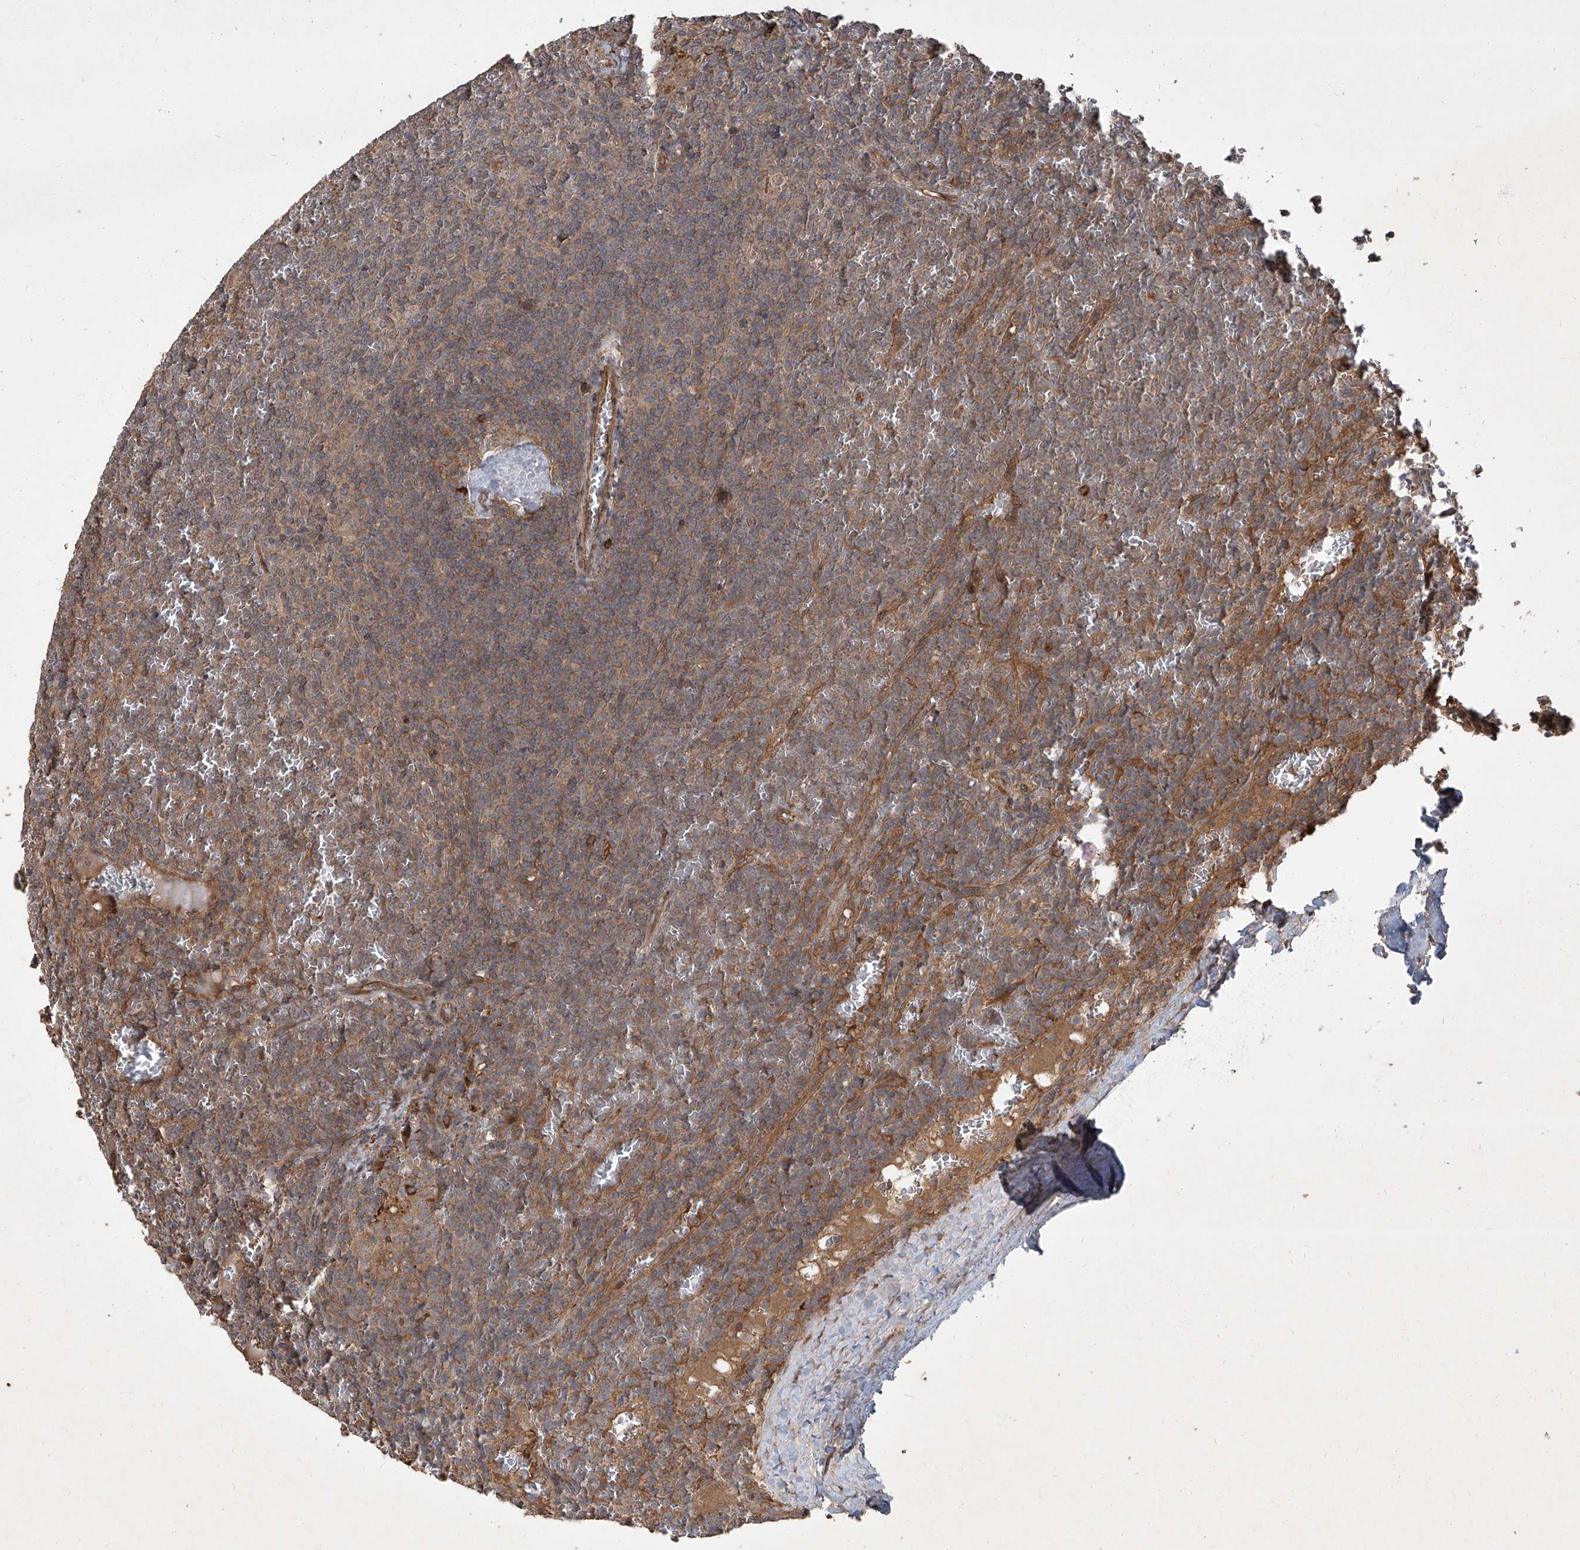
{"staining": {"intensity": "weak", "quantity": ">75%", "location": "cytoplasmic/membranous"}, "tissue": "lymphoma", "cell_type": "Tumor cells", "image_type": "cancer", "snomed": [{"axis": "morphology", "description": "Malignant lymphoma, non-Hodgkin's type, Low grade"}, {"axis": "topography", "description": "Spleen"}], "caption": "A histopathology image showing weak cytoplasmic/membranous staining in approximately >75% of tumor cells in low-grade malignant lymphoma, non-Hodgkin's type, as visualized by brown immunohistochemical staining.", "gene": "CCN1", "patient": {"sex": "female", "age": 19}}